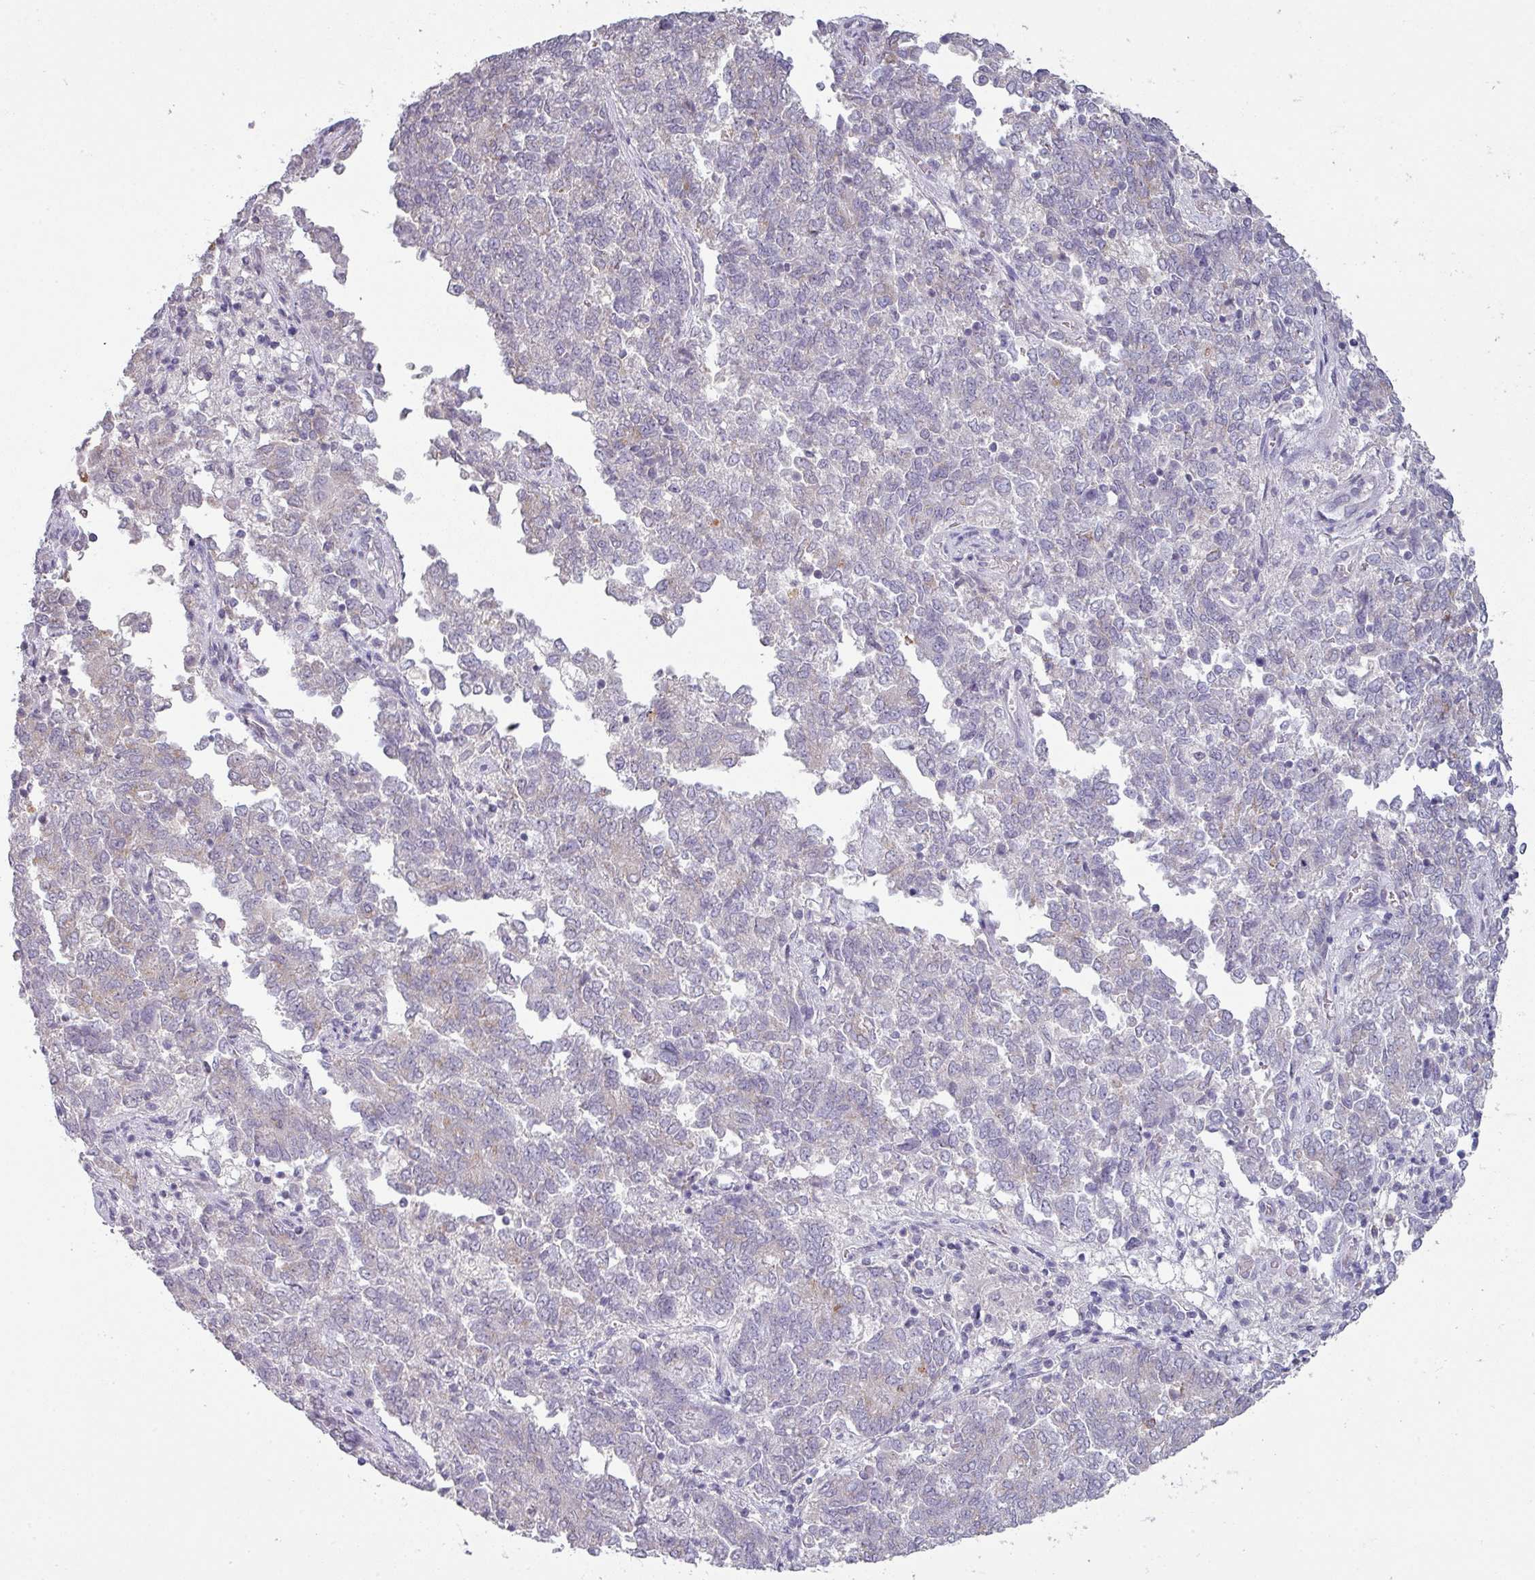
{"staining": {"intensity": "moderate", "quantity": "<25%", "location": "cytoplasmic/membranous"}, "tissue": "endometrial cancer", "cell_type": "Tumor cells", "image_type": "cancer", "snomed": [{"axis": "morphology", "description": "Adenocarcinoma, NOS"}, {"axis": "topography", "description": "Endometrium"}], "caption": "The immunohistochemical stain highlights moderate cytoplasmic/membranous positivity in tumor cells of endometrial adenocarcinoma tissue.", "gene": "MAGEC3", "patient": {"sex": "female", "age": 80}}